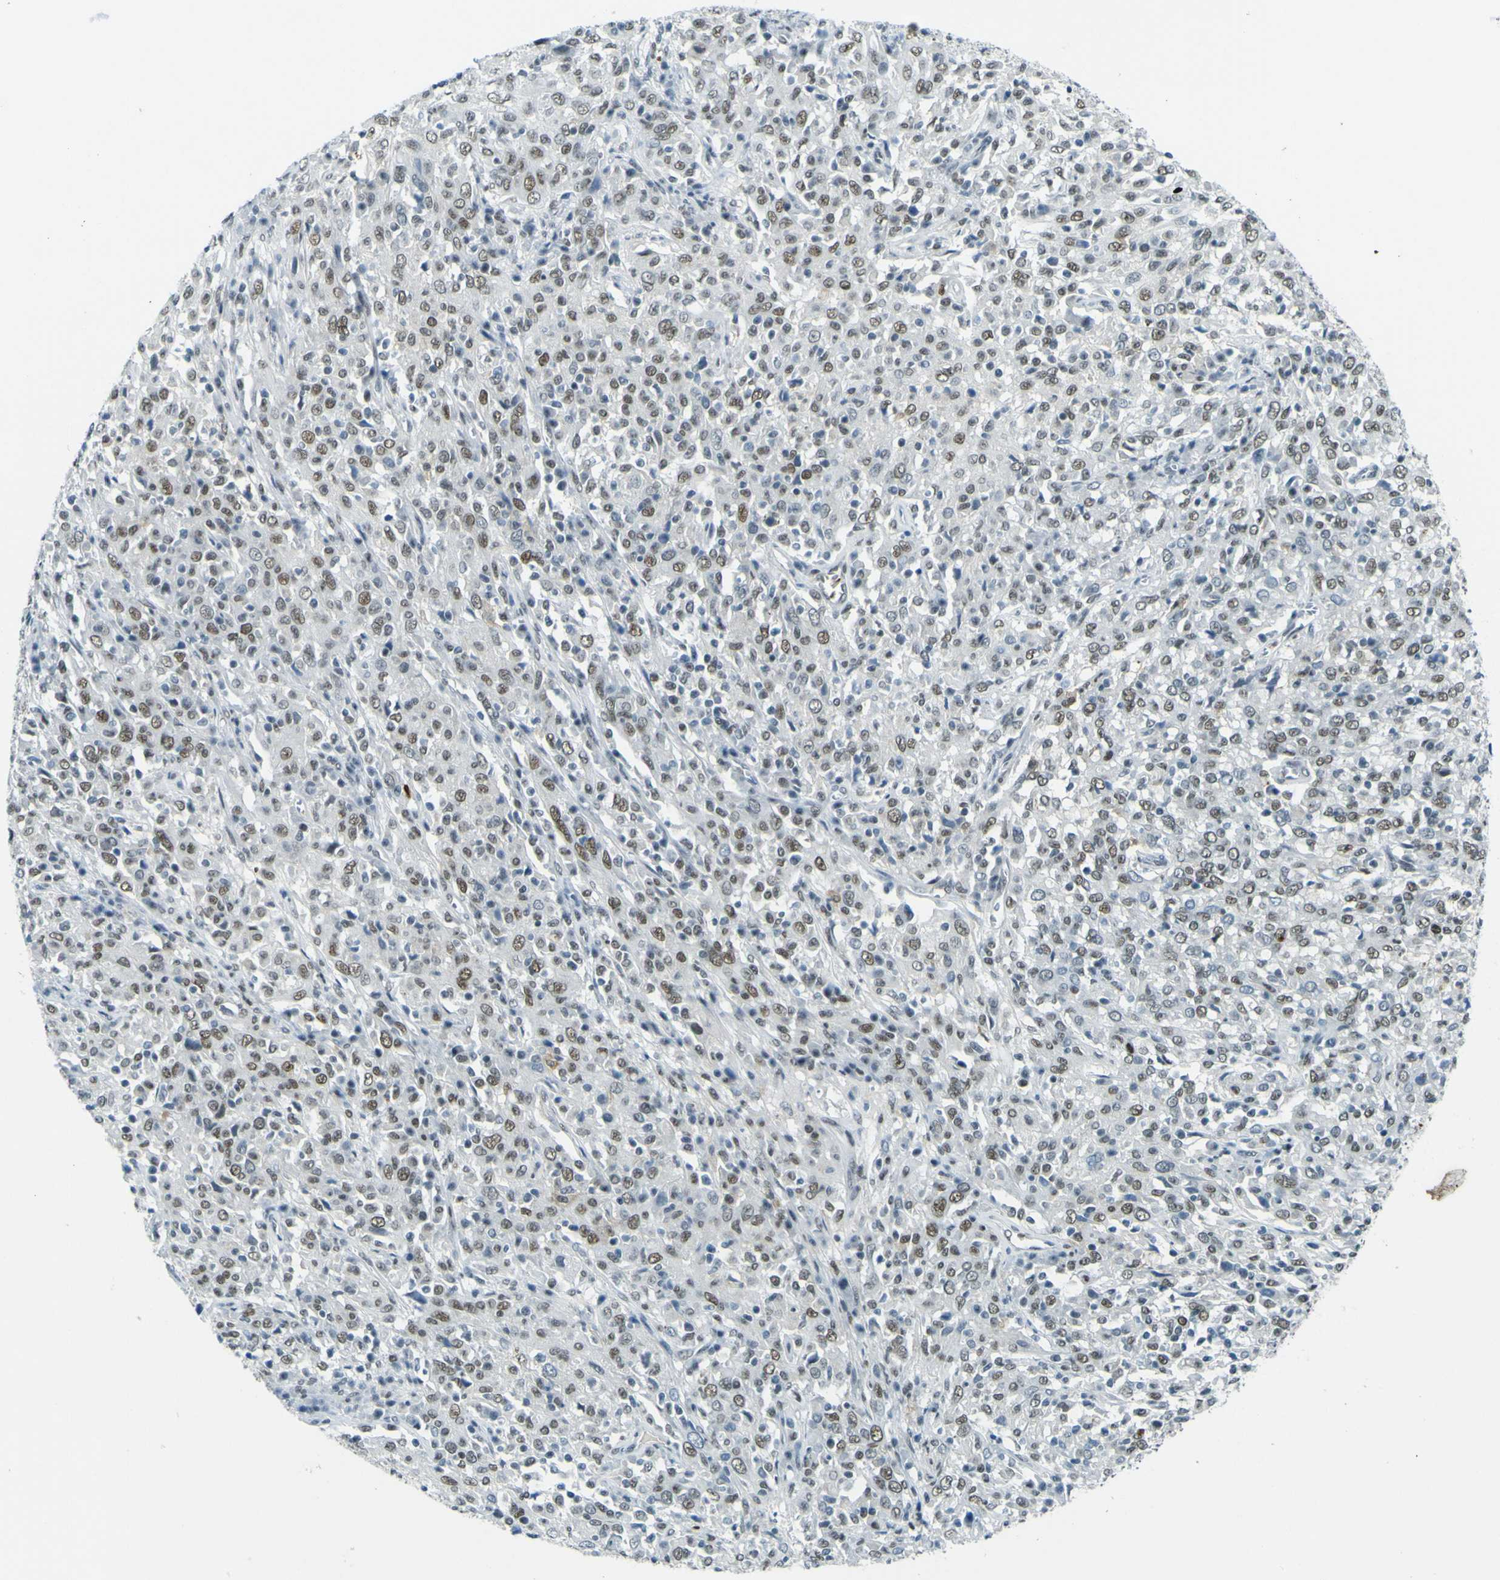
{"staining": {"intensity": "weak", "quantity": "25%-75%", "location": "nuclear"}, "tissue": "cervical cancer", "cell_type": "Tumor cells", "image_type": "cancer", "snomed": [{"axis": "morphology", "description": "Squamous cell carcinoma, NOS"}, {"axis": "topography", "description": "Cervix"}], "caption": "Cervical squamous cell carcinoma was stained to show a protein in brown. There is low levels of weak nuclear expression in about 25%-75% of tumor cells.", "gene": "CEBPG", "patient": {"sex": "female", "age": 46}}